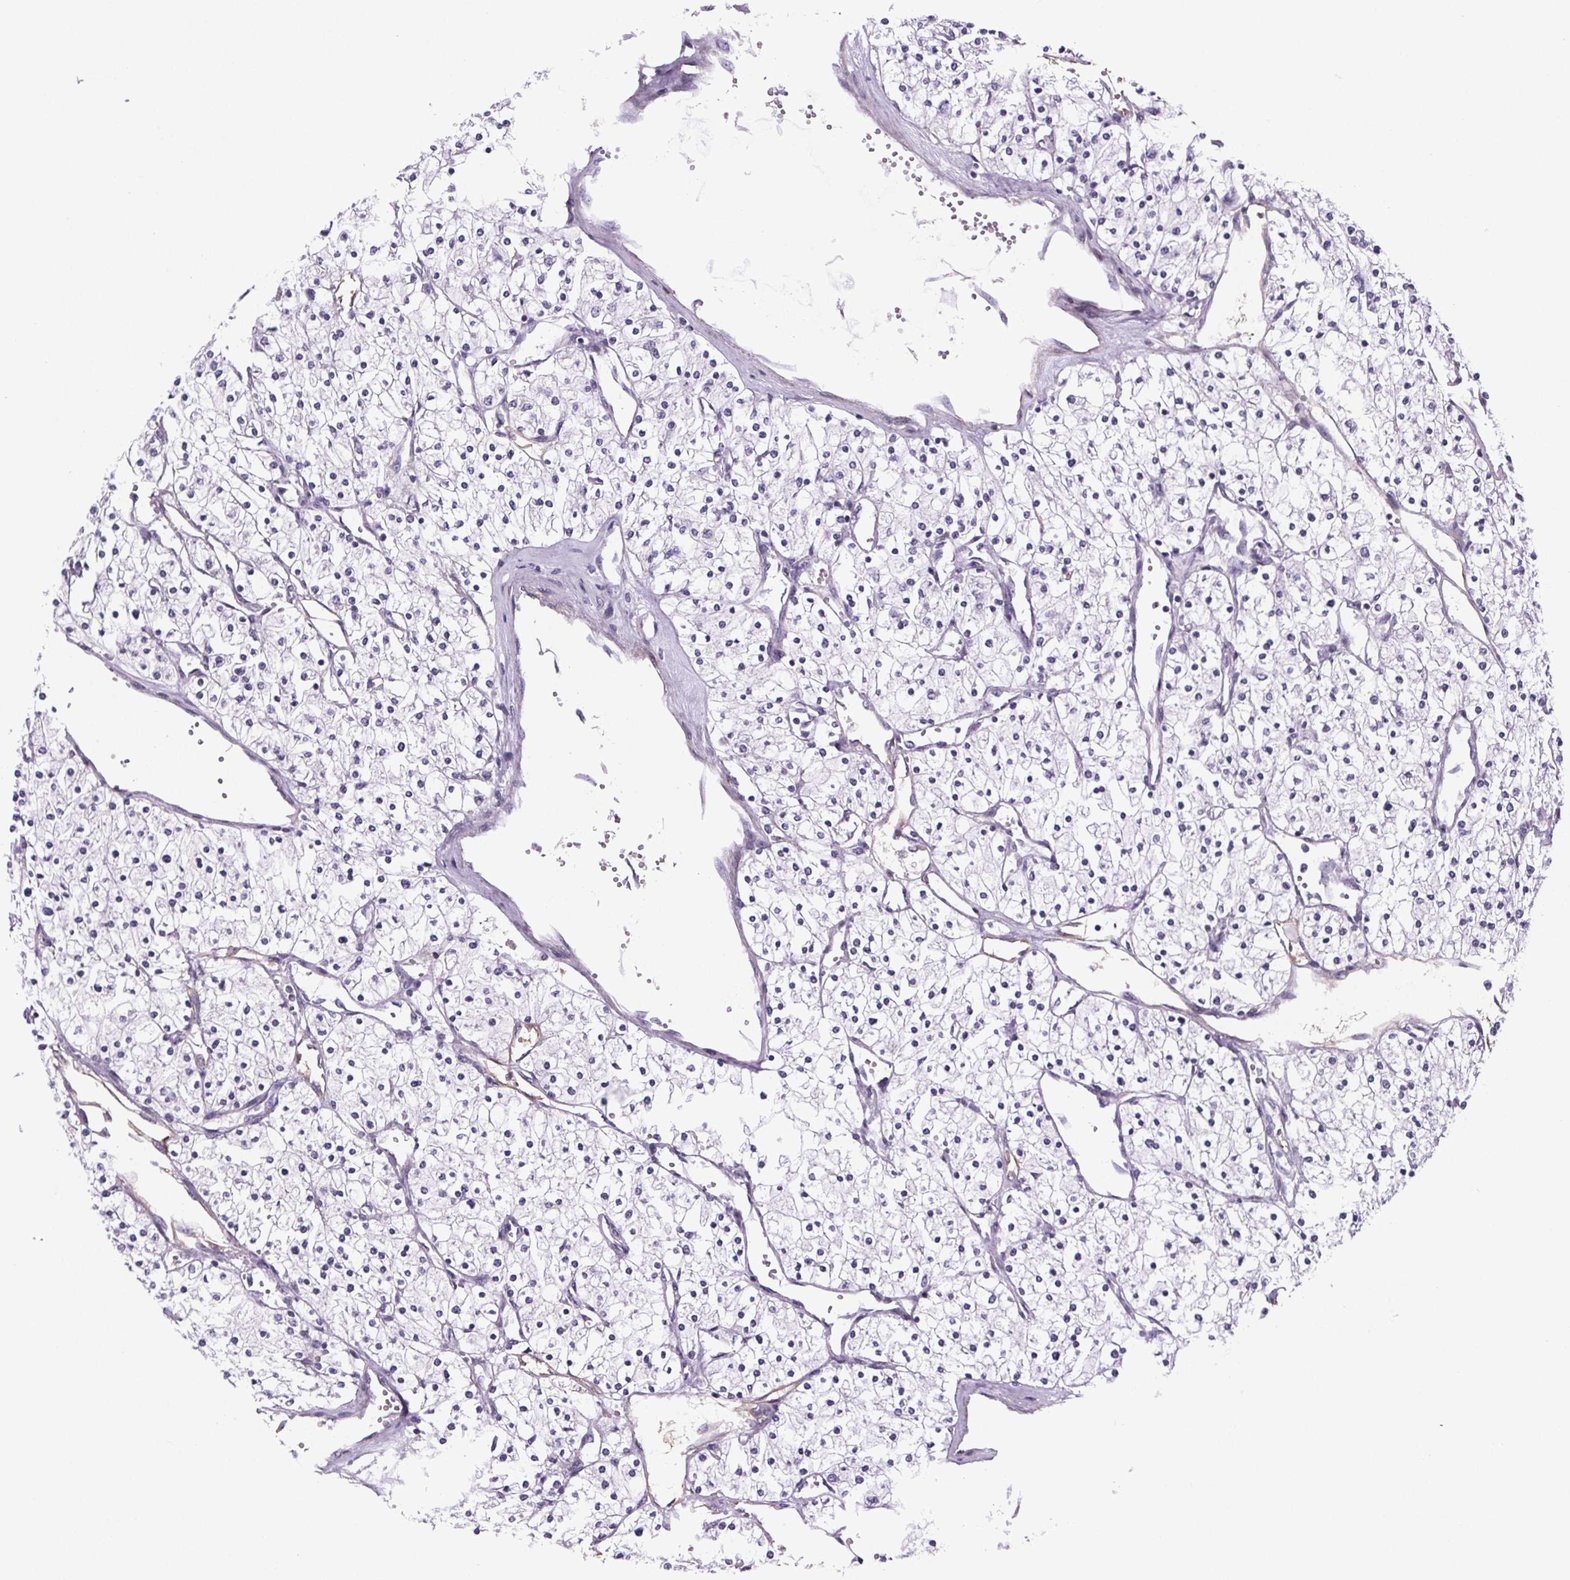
{"staining": {"intensity": "negative", "quantity": "none", "location": "none"}, "tissue": "renal cancer", "cell_type": "Tumor cells", "image_type": "cancer", "snomed": [{"axis": "morphology", "description": "Adenocarcinoma, NOS"}, {"axis": "topography", "description": "Kidney"}], "caption": "This is an IHC image of human renal adenocarcinoma. There is no positivity in tumor cells.", "gene": "TTC12", "patient": {"sex": "male", "age": 80}}